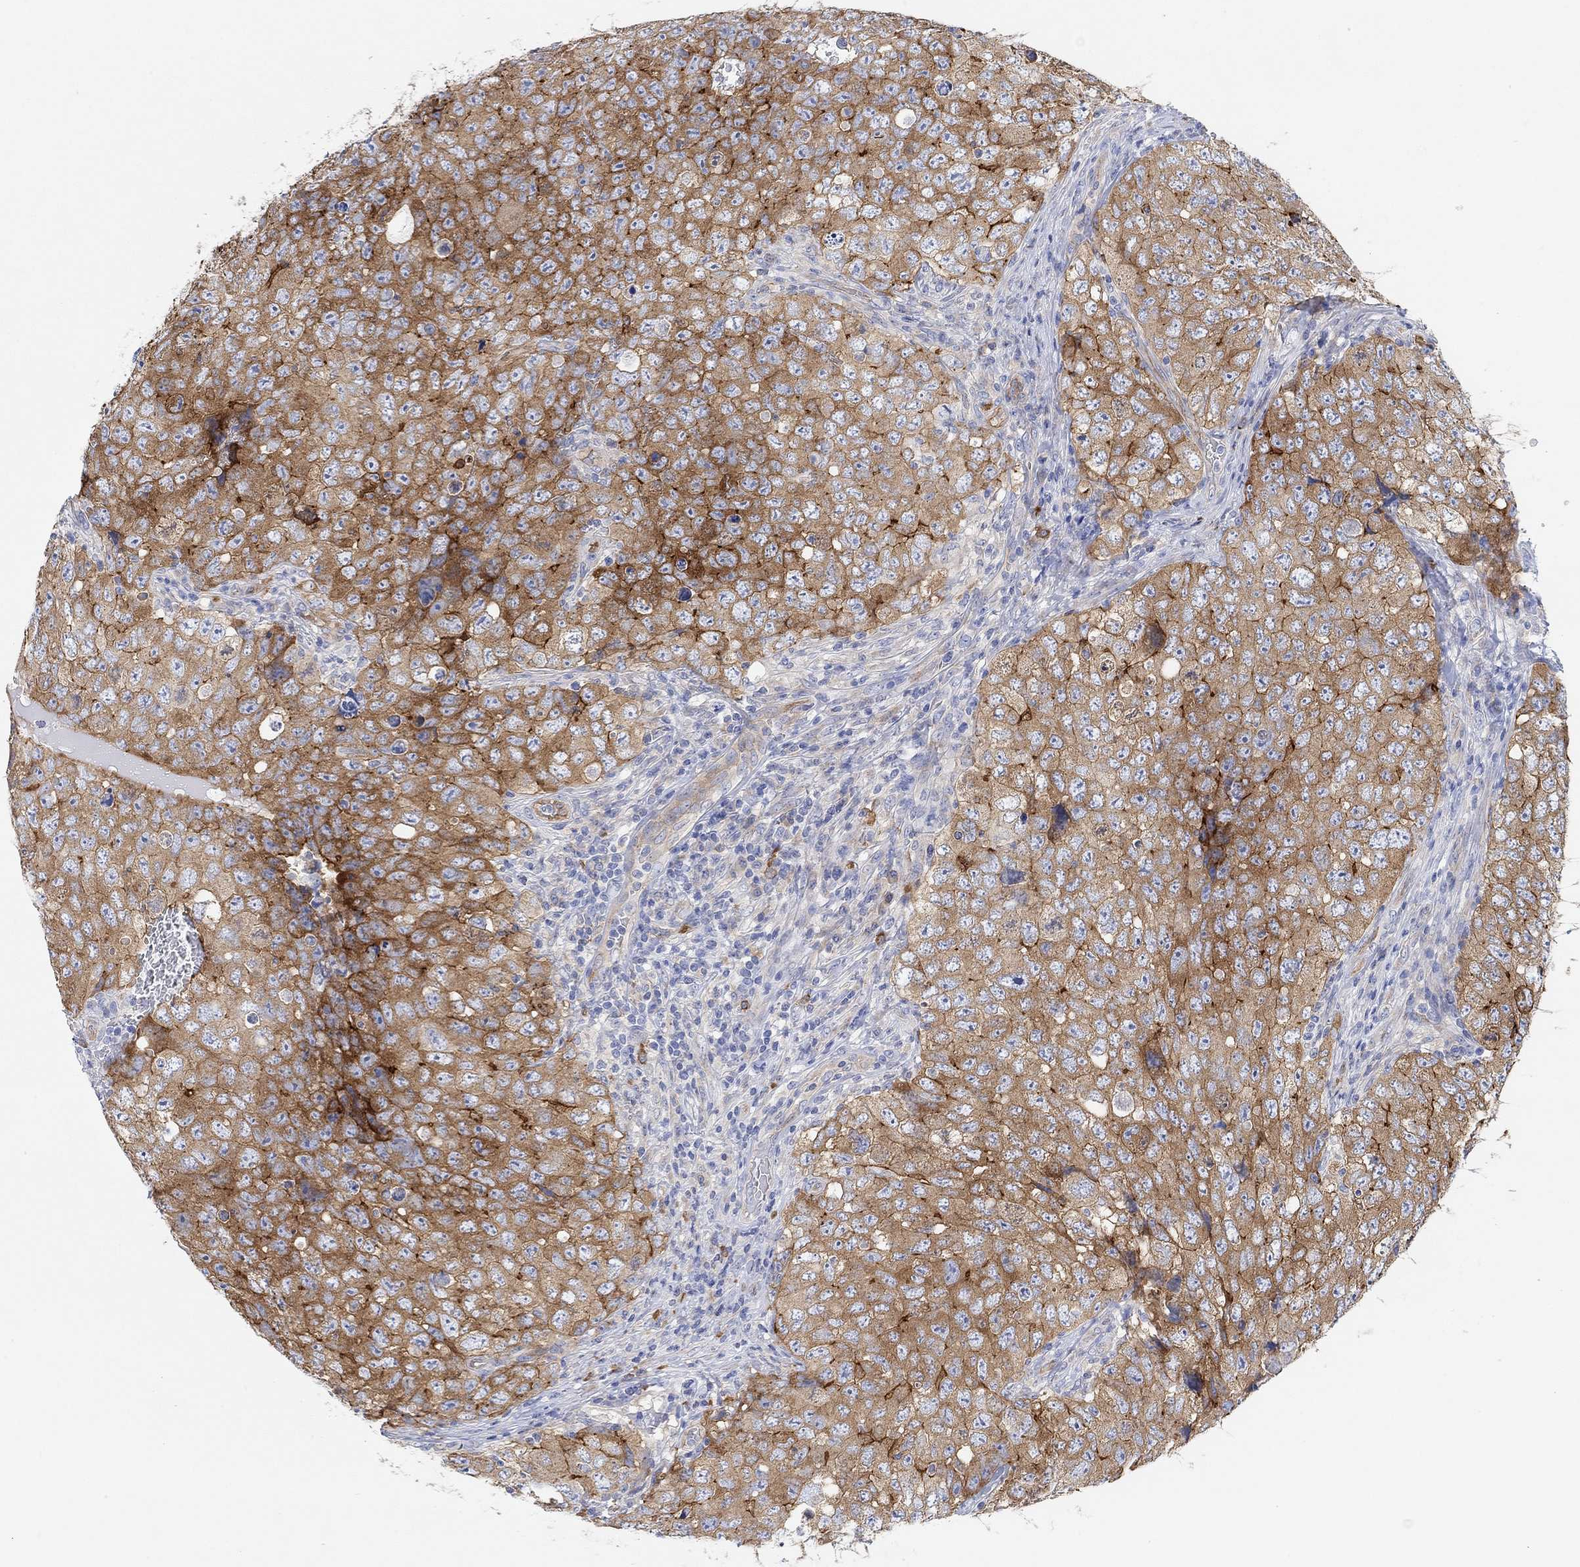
{"staining": {"intensity": "strong", "quantity": "<25%", "location": "cytoplasmic/membranous"}, "tissue": "testis cancer", "cell_type": "Tumor cells", "image_type": "cancer", "snomed": [{"axis": "morphology", "description": "Seminoma, NOS"}, {"axis": "topography", "description": "Testis"}], "caption": "A histopathology image of testis cancer (seminoma) stained for a protein demonstrates strong cytoplasmic/membranous brown staining in tumor cells.", "gene": "RGS1", "patient": {"sex": "male", "age": 34}}